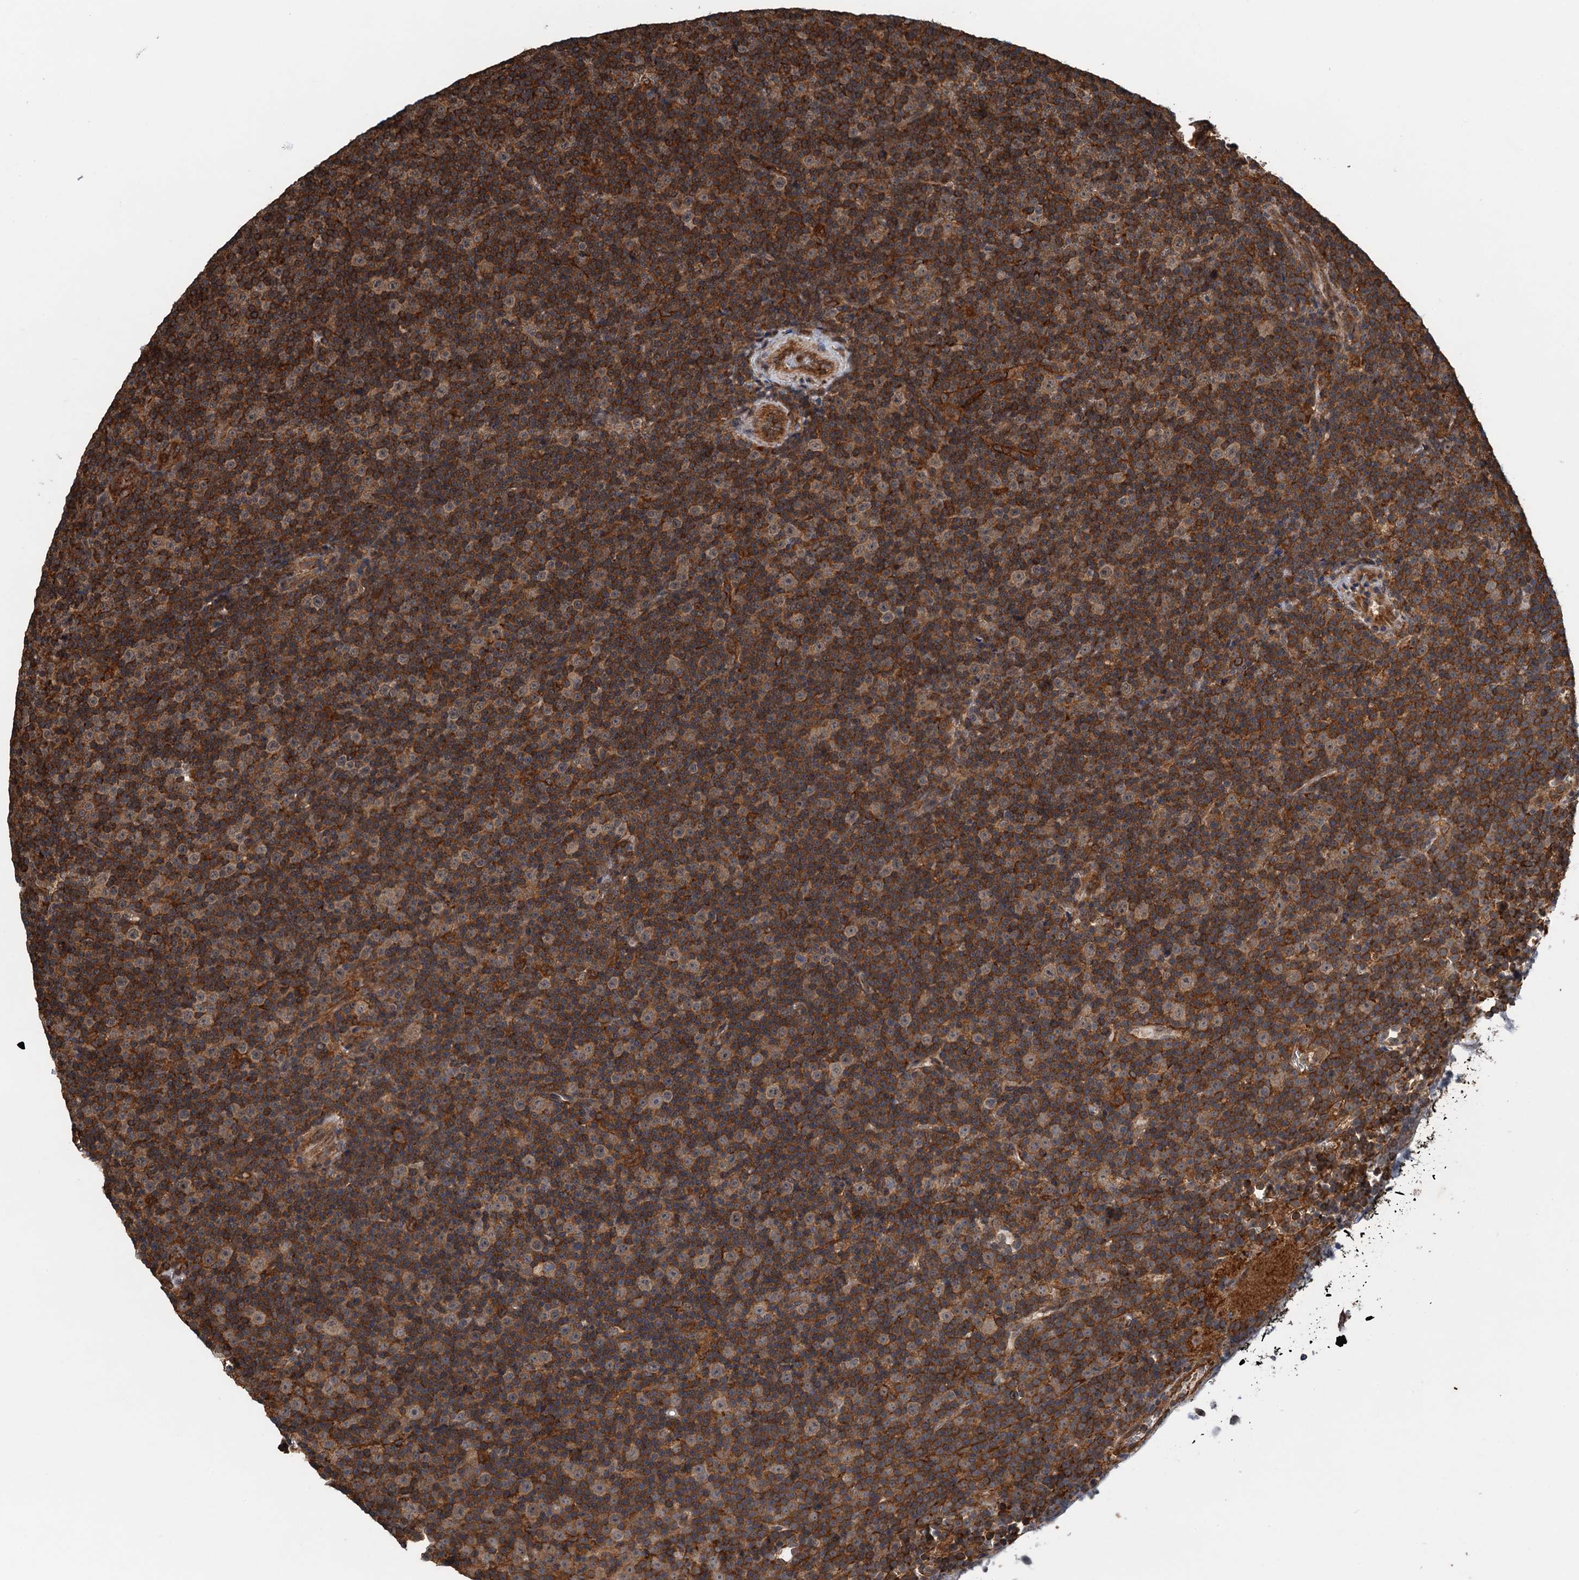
{"staining": {"intensity": "strong", "quantity": ">75%", "location": "cytoplasmic/membranous"}, "tissue": "lymphoma", "cell_type": "Tumor cells", "image_type": "cancer", "snomed": [{"axis": "morphology", "description": "Malignant lymphoma, non-Hodgkin's type, Low grade"}, {"axis": "topography", "description": "Lymph node"}], "caption": "IHC image of malignant lymphoma, non-Hodgkin's type (low-grade) stained for a protein (brown), which displays high levels of strong cytoplasmic/membranous positivity in about >75% of tumor cells.", "gene": "WHAMM", "patient": {"sex": "female", "age": 67}}